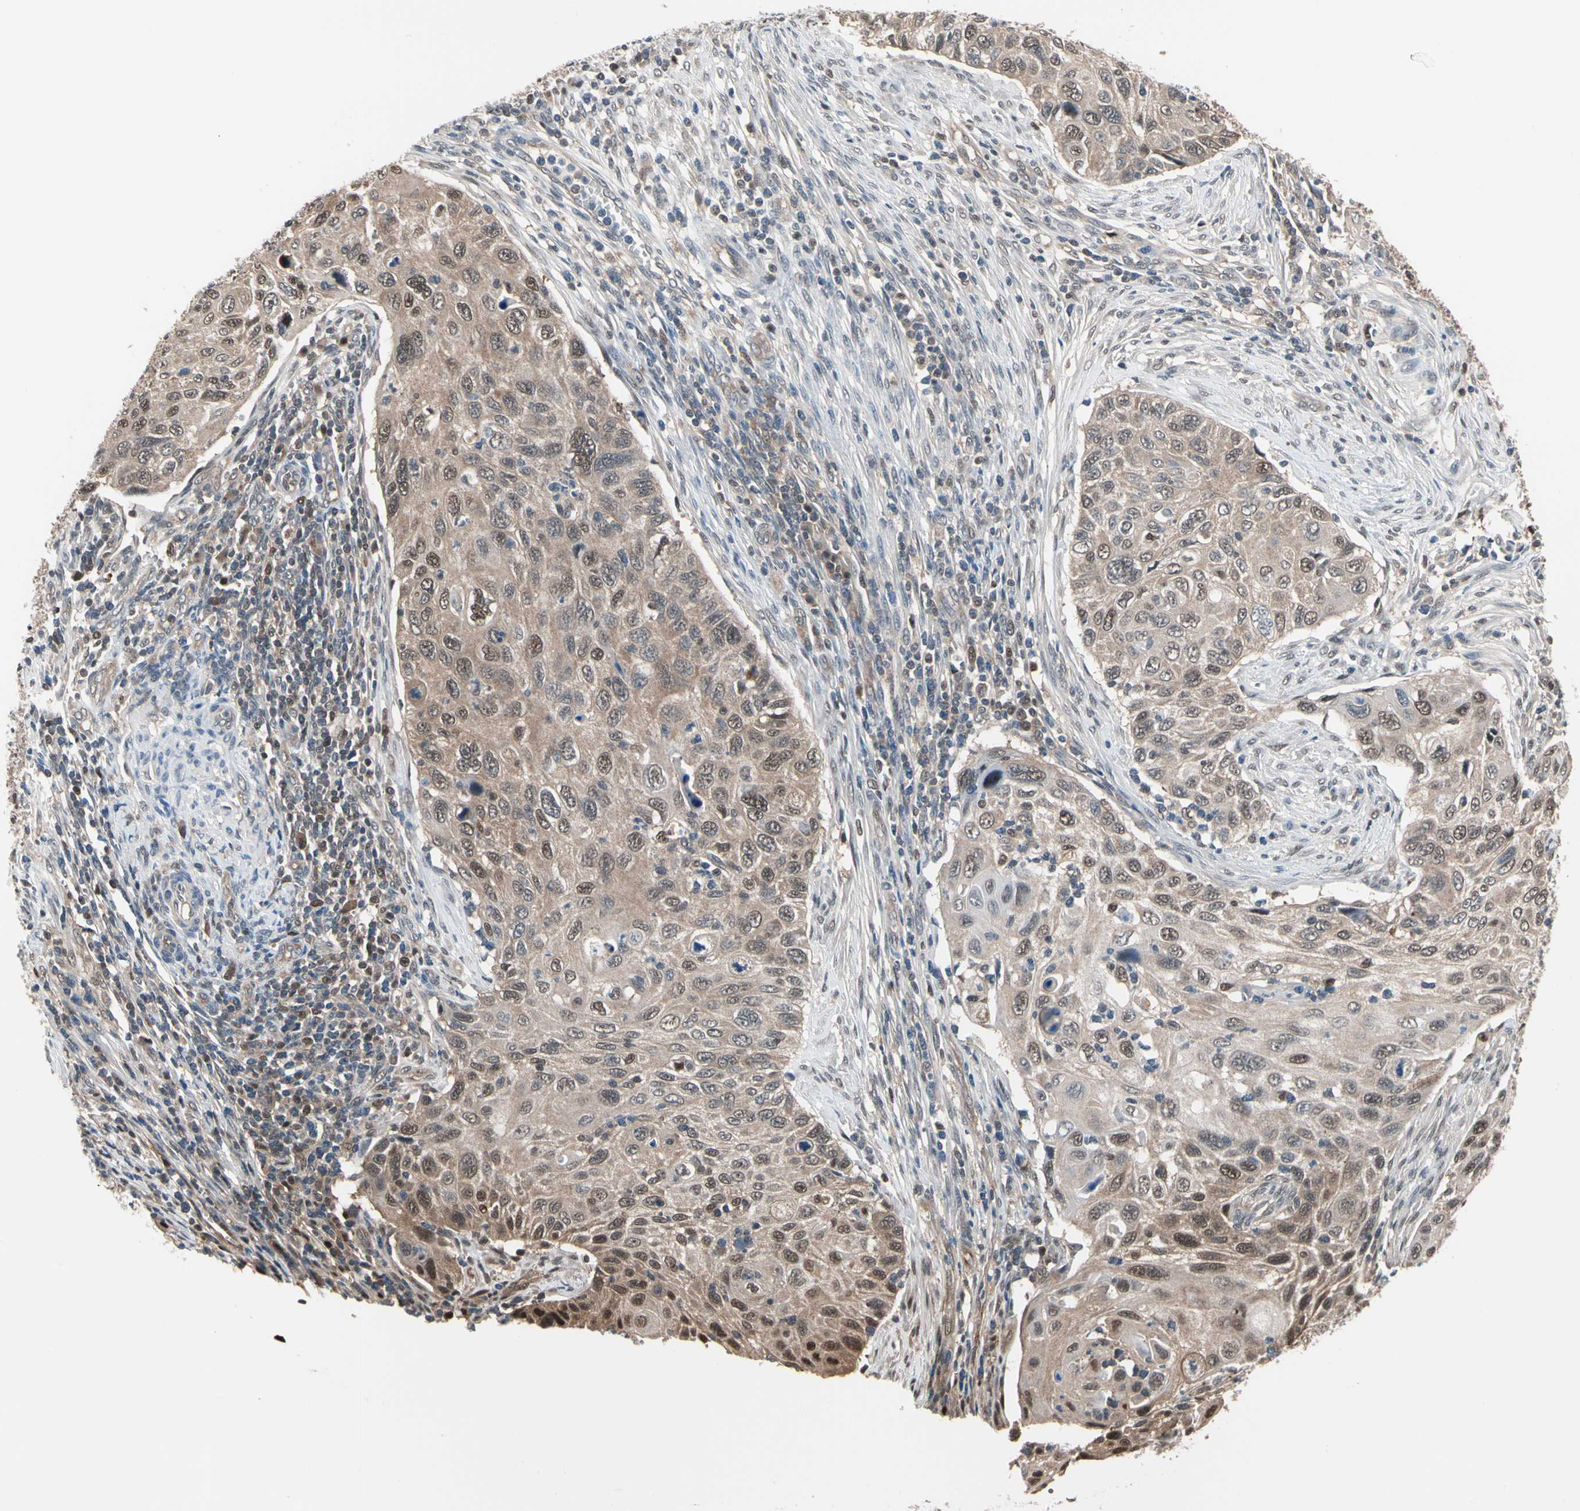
{"staining": {"intensity": "moderate", "quantity": ">75%", "location": "cytoplasmic/membranous,nuclear"}, "tissue": "cervical cancer", "cell_type": "Tumor cells", "image_type": "cancer", "snomed": [{"axis": "morphology", "description": "Squamous cell carcinoma, NOS"}, {"axis": "topography", "description": "Cervix"}], "caption": "Moderate cytoplasmic/membranous and nuclear protein staining is appreciated in about >75% of tumor cells in cervical cancer (squamous cell carcinoma).", "gene": "PSMA2", "patient": {"sex": "female", "age": 70}}